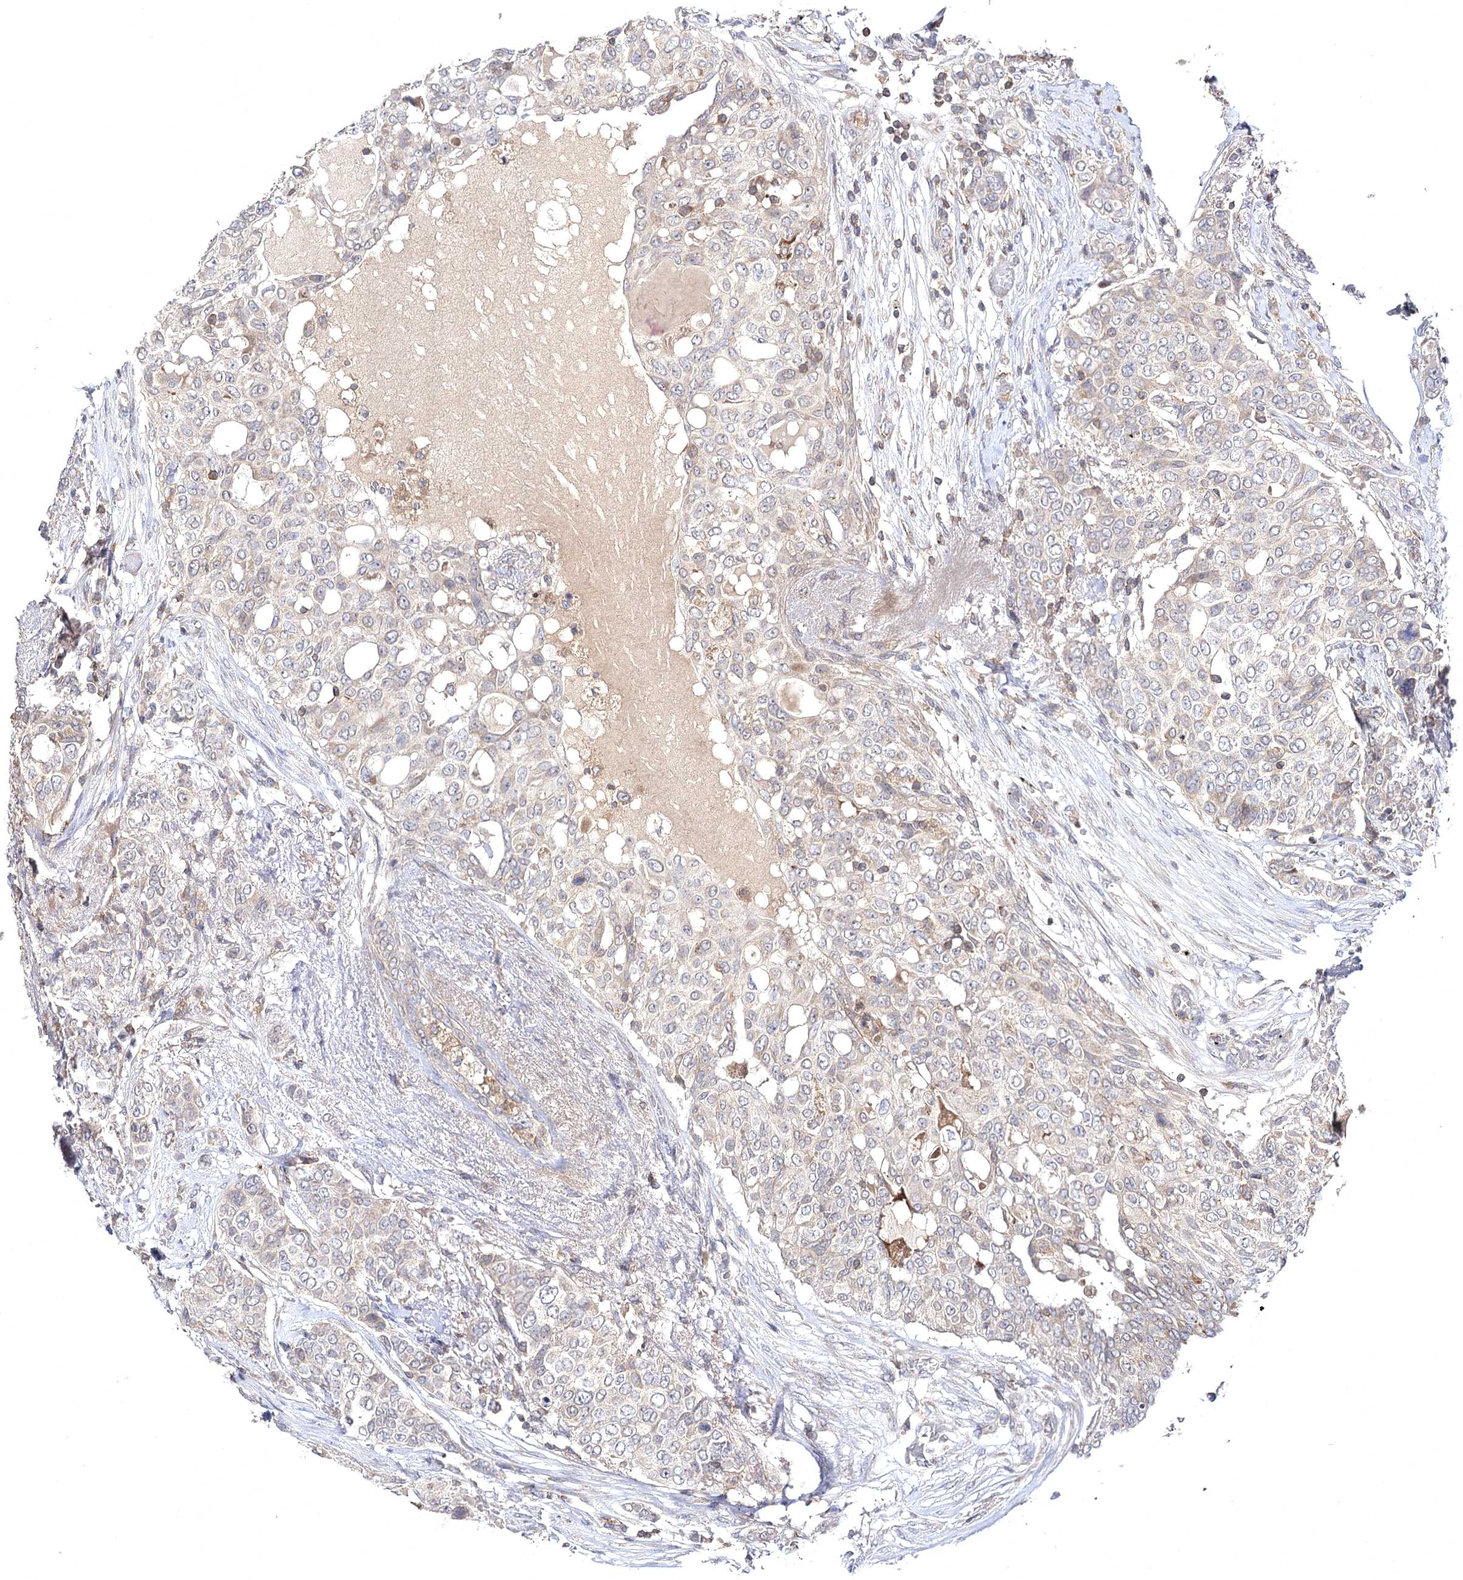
{"staining": {"intensity": "weak", "quantity": "<25%", "location": "cytoplasmic/membranous"}, "tissue": "breast cancer", "cell_type": "Tumor cells", "image_type": "cancer", "snomed": [{"axis": "morphology", "description": "Lobular carcinoma"}, {"axis": "topography", "description": "Breast"}], "caption": "A high-resolution micrograph shows immunohistochemistry staining of breast lobular carcinoma, which exhibits no significant positivity in tumor cells.", "gene": "BCR", "patient": {"sex": "female", "age": 51}}